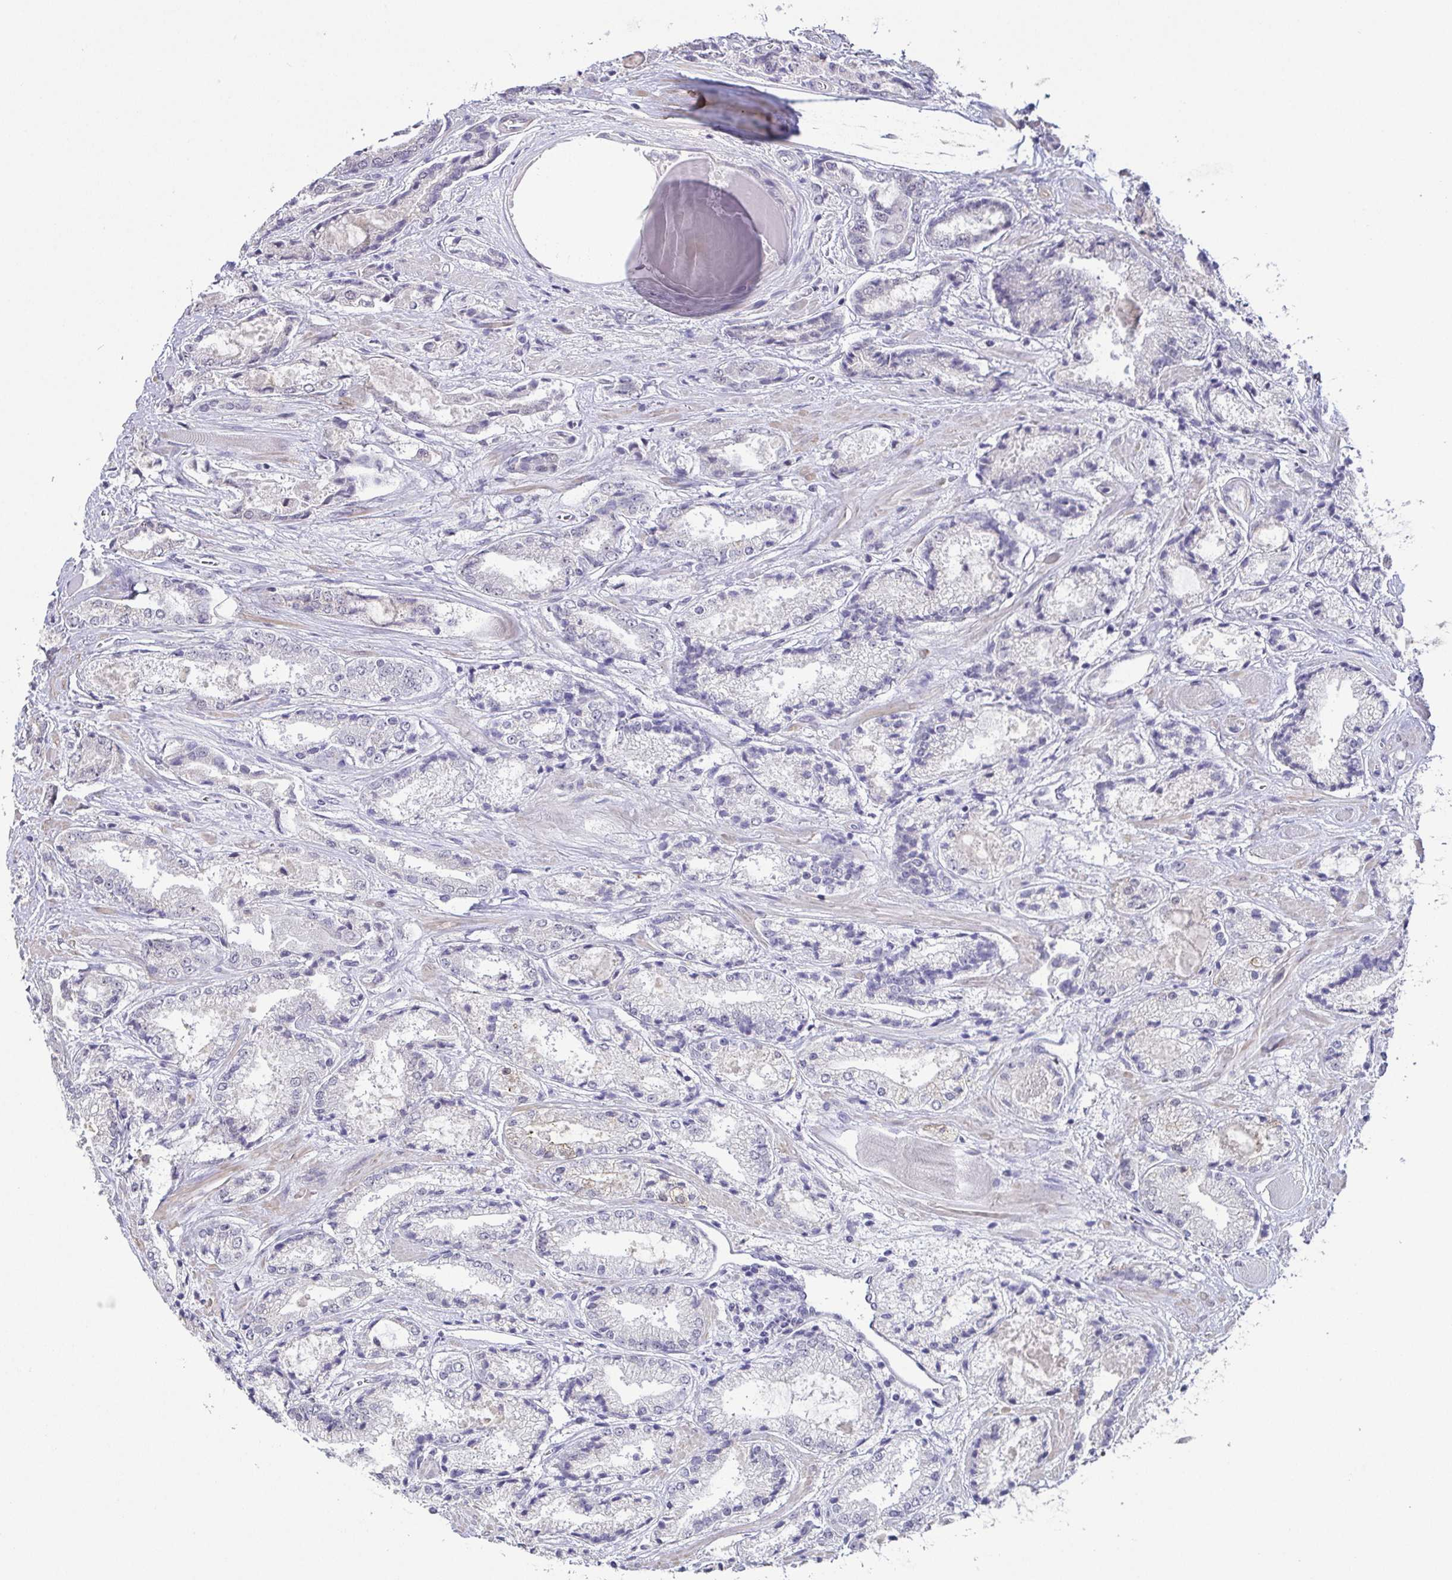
{"staining": {"intensity": "negative", "quantity": "none", "location": "none"}, "tissue": "prostate cancer", "cell_type": "Tumor cells", "image_type": "cancer", "snomed": [{"axis": "morphology", "description": "Adenocarcinoma, High grade"}, {"axis": "topography", "description": "Prostate"}], "caption": "Prostate cancer stained for a protein using immunohistochemistry demonstrates no staining tumor cells.", "gene": "NEFH", "patient": {"sex": "male", "age": 64}}